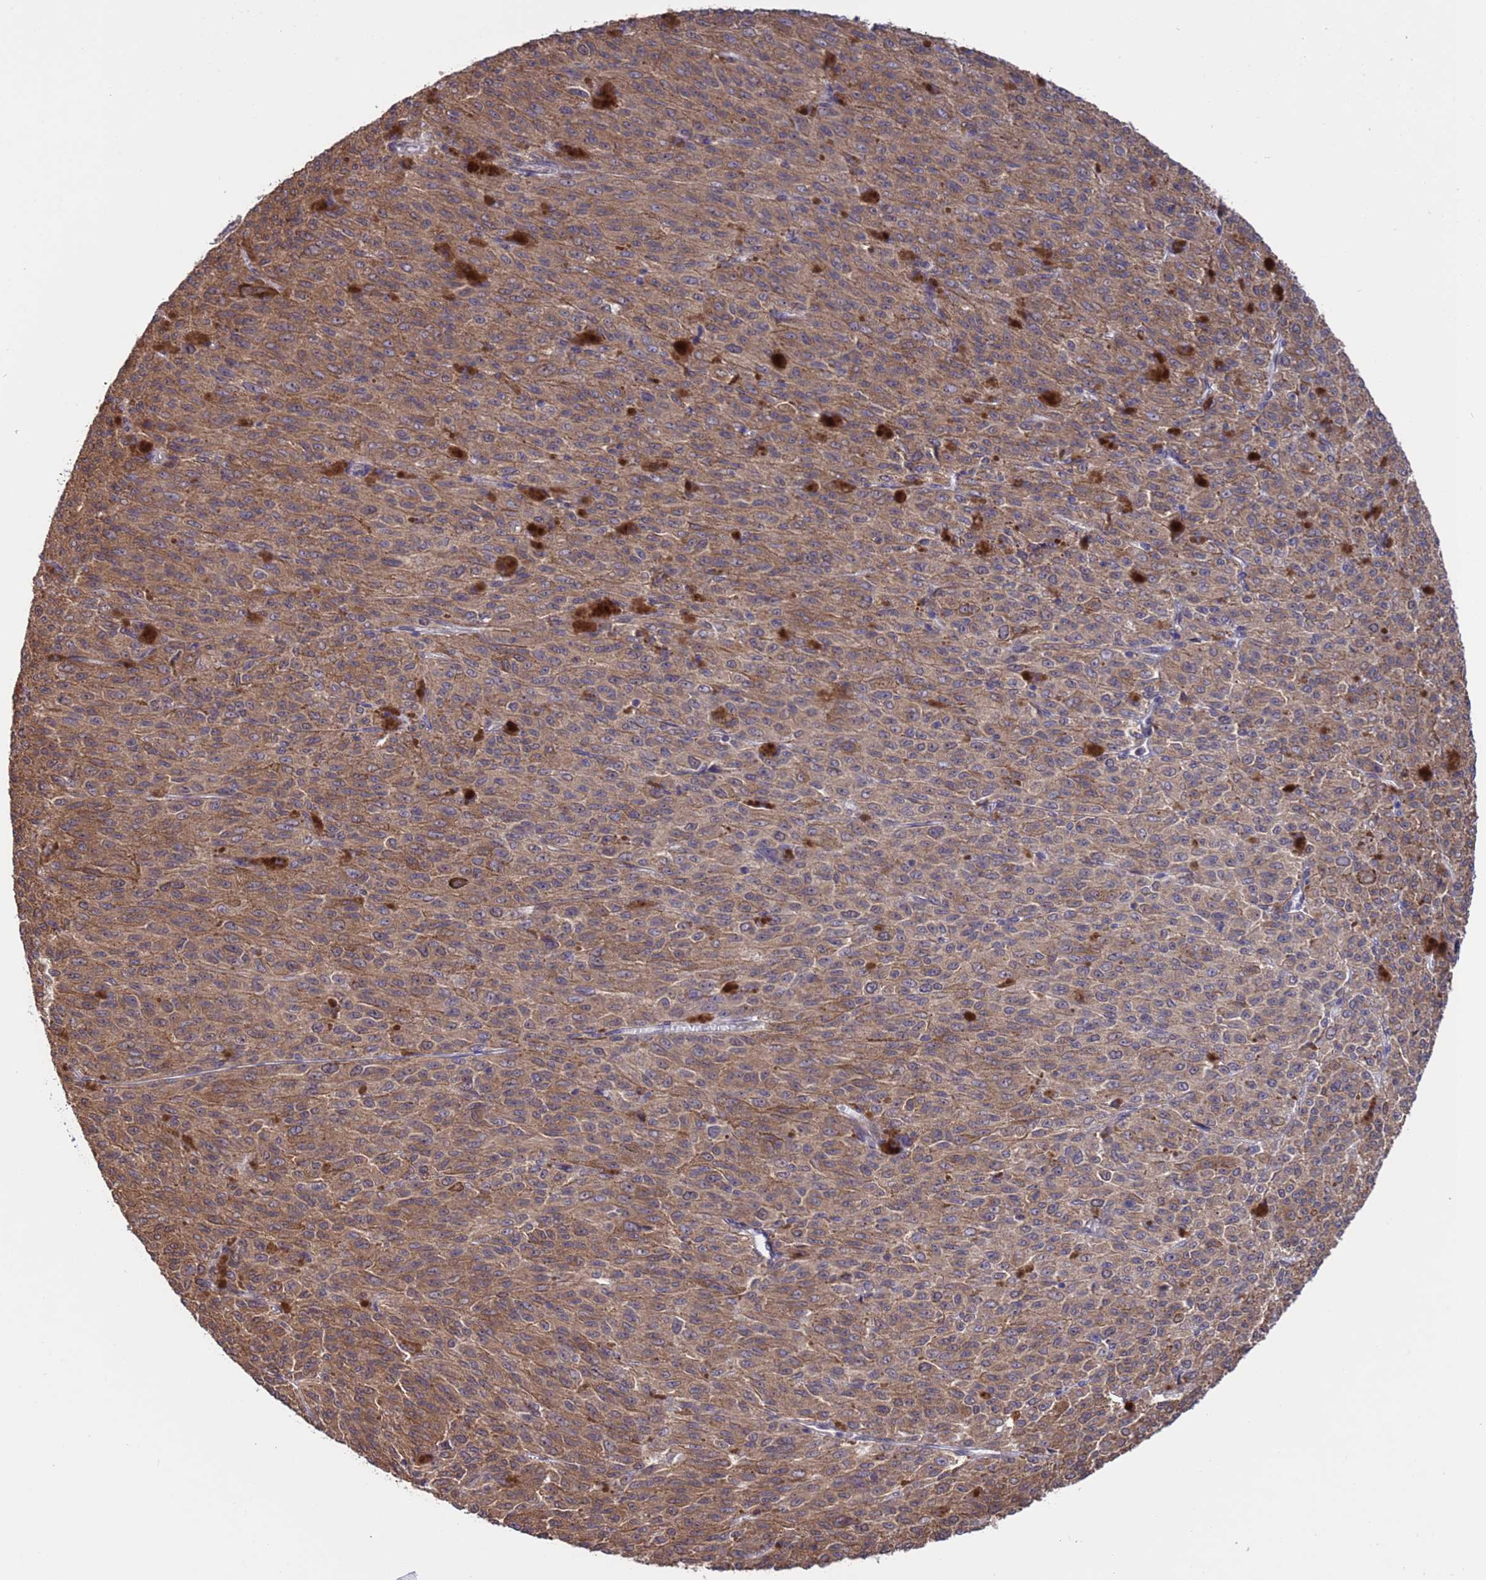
{"staining": {"intensity": "moderate", "quantity": ">75%", "location": "cytoplasmic/membranous"}, "tissue": "melanoma", "cell_type": "Tumor cells", "image_type": "cancer", "snomed": [{"axis": "morphology", "description": "Malignant melanoma, NOS"}, {"axis": "topography", "description": "Skin"}], "caption": "Moderate cytoplasmic/membranous protein staining is appreciated in approximately >75% of tumor cells in malignant melanoma.", "gene": "ZFP69B", "patient": {"sex": "female", "age": 52}}